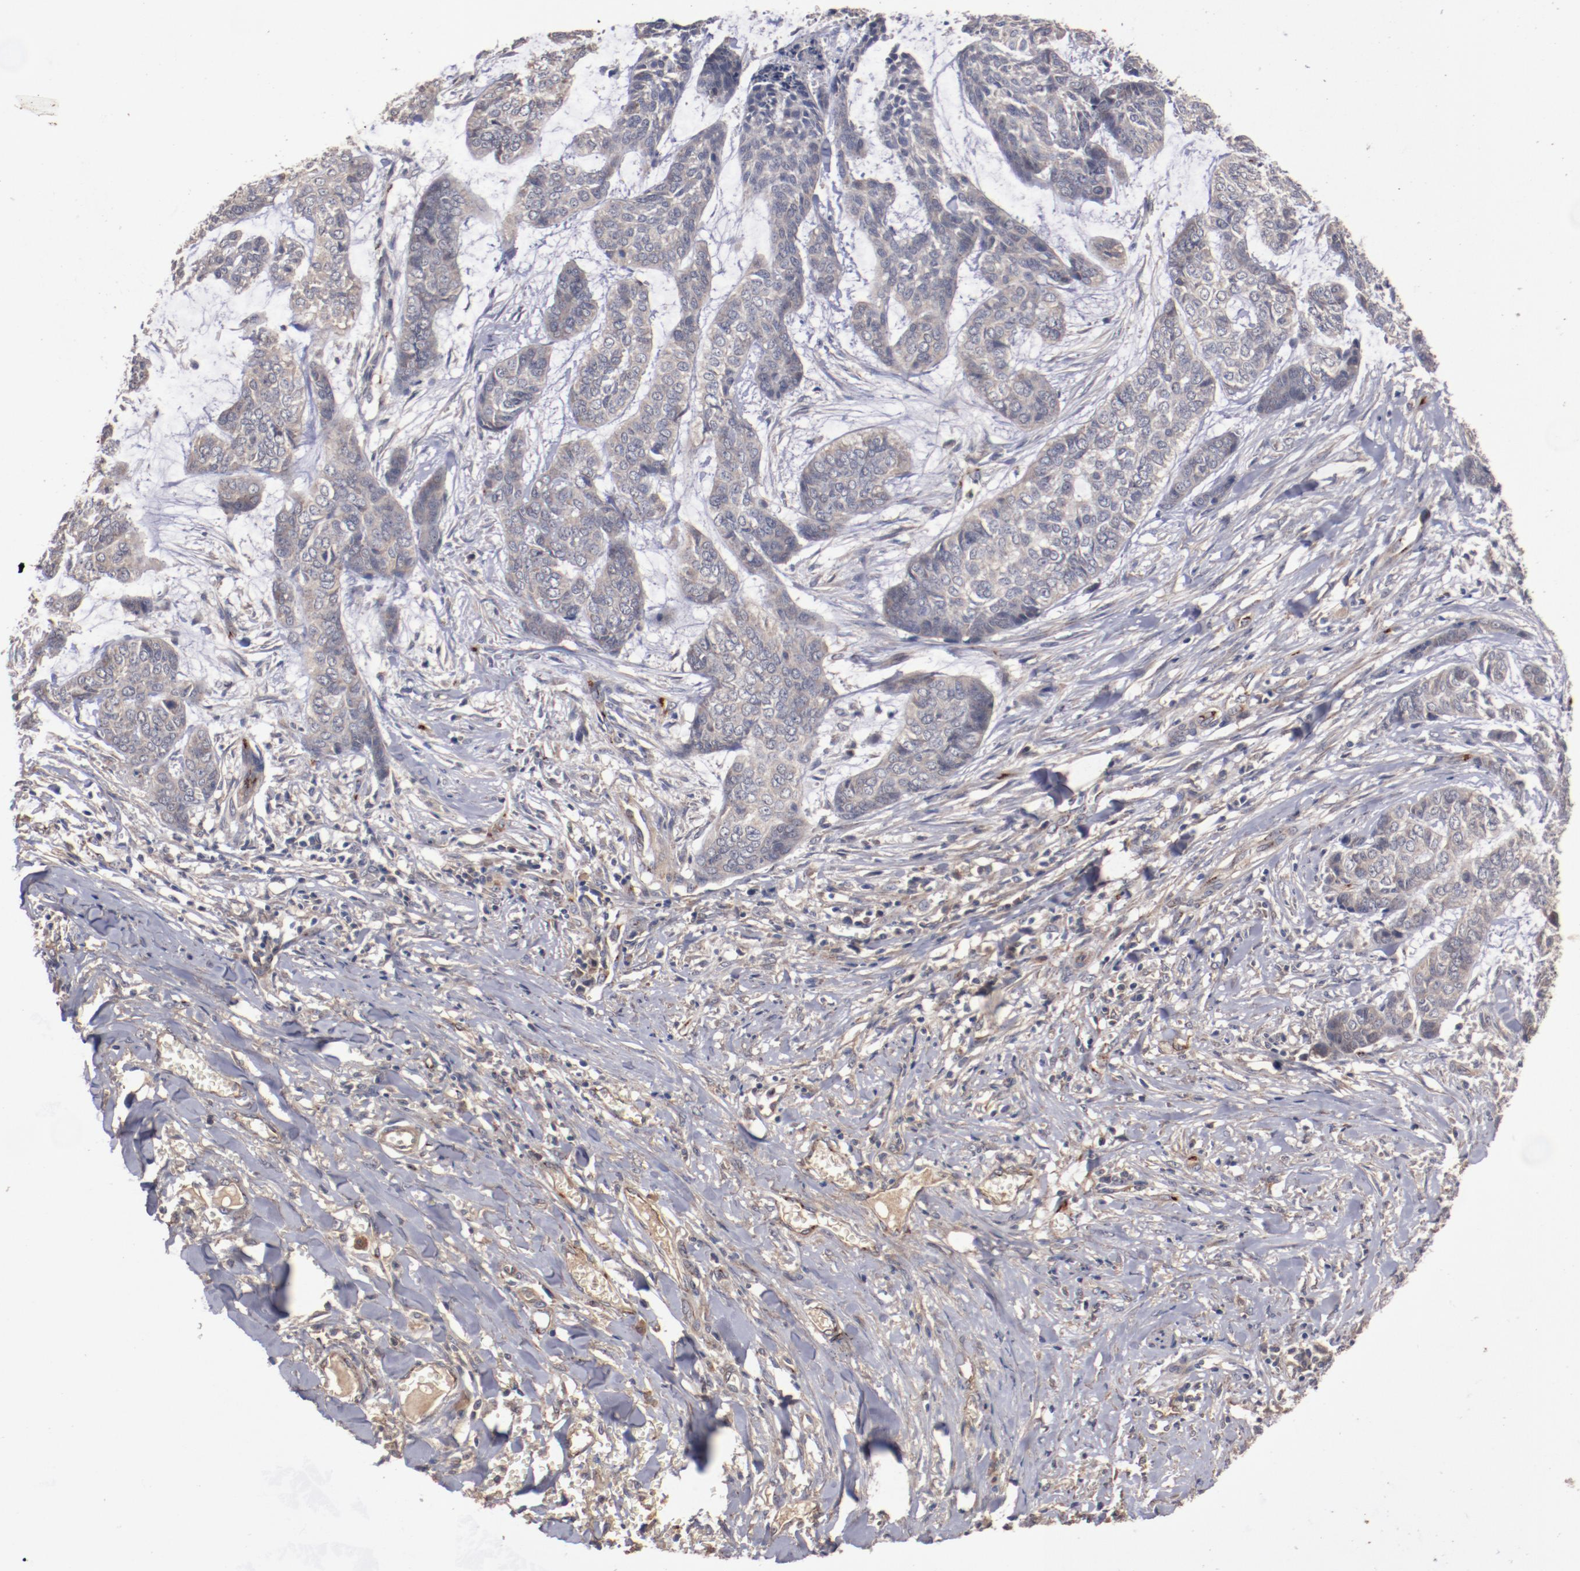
{"staining": {"intensity": "weak", "quantity": ">75%", "location": "cytoplasmic/membranous"}, "tissue": "skin cancer", "cell_type": "Tumor cells", "image_type": "cancer", "snomed": [{"axis": "morphology", "description": "Basal cell carcinoma"}, {"axis": "topography", "description": "Skin"}], "caption": "High-power microscopy captured an IHC photomicrograph of basal cell carcinoma (skin), revealing weak cytoplasmic/membranous positivity in about >75% of tumor cells. Using DAB (brown) and hematoxylin (blue) stains, captured at high magnification using brightfield microscopy.", "gene": "DIPK2B", "patient": {"sex": "female", "age": 64}}